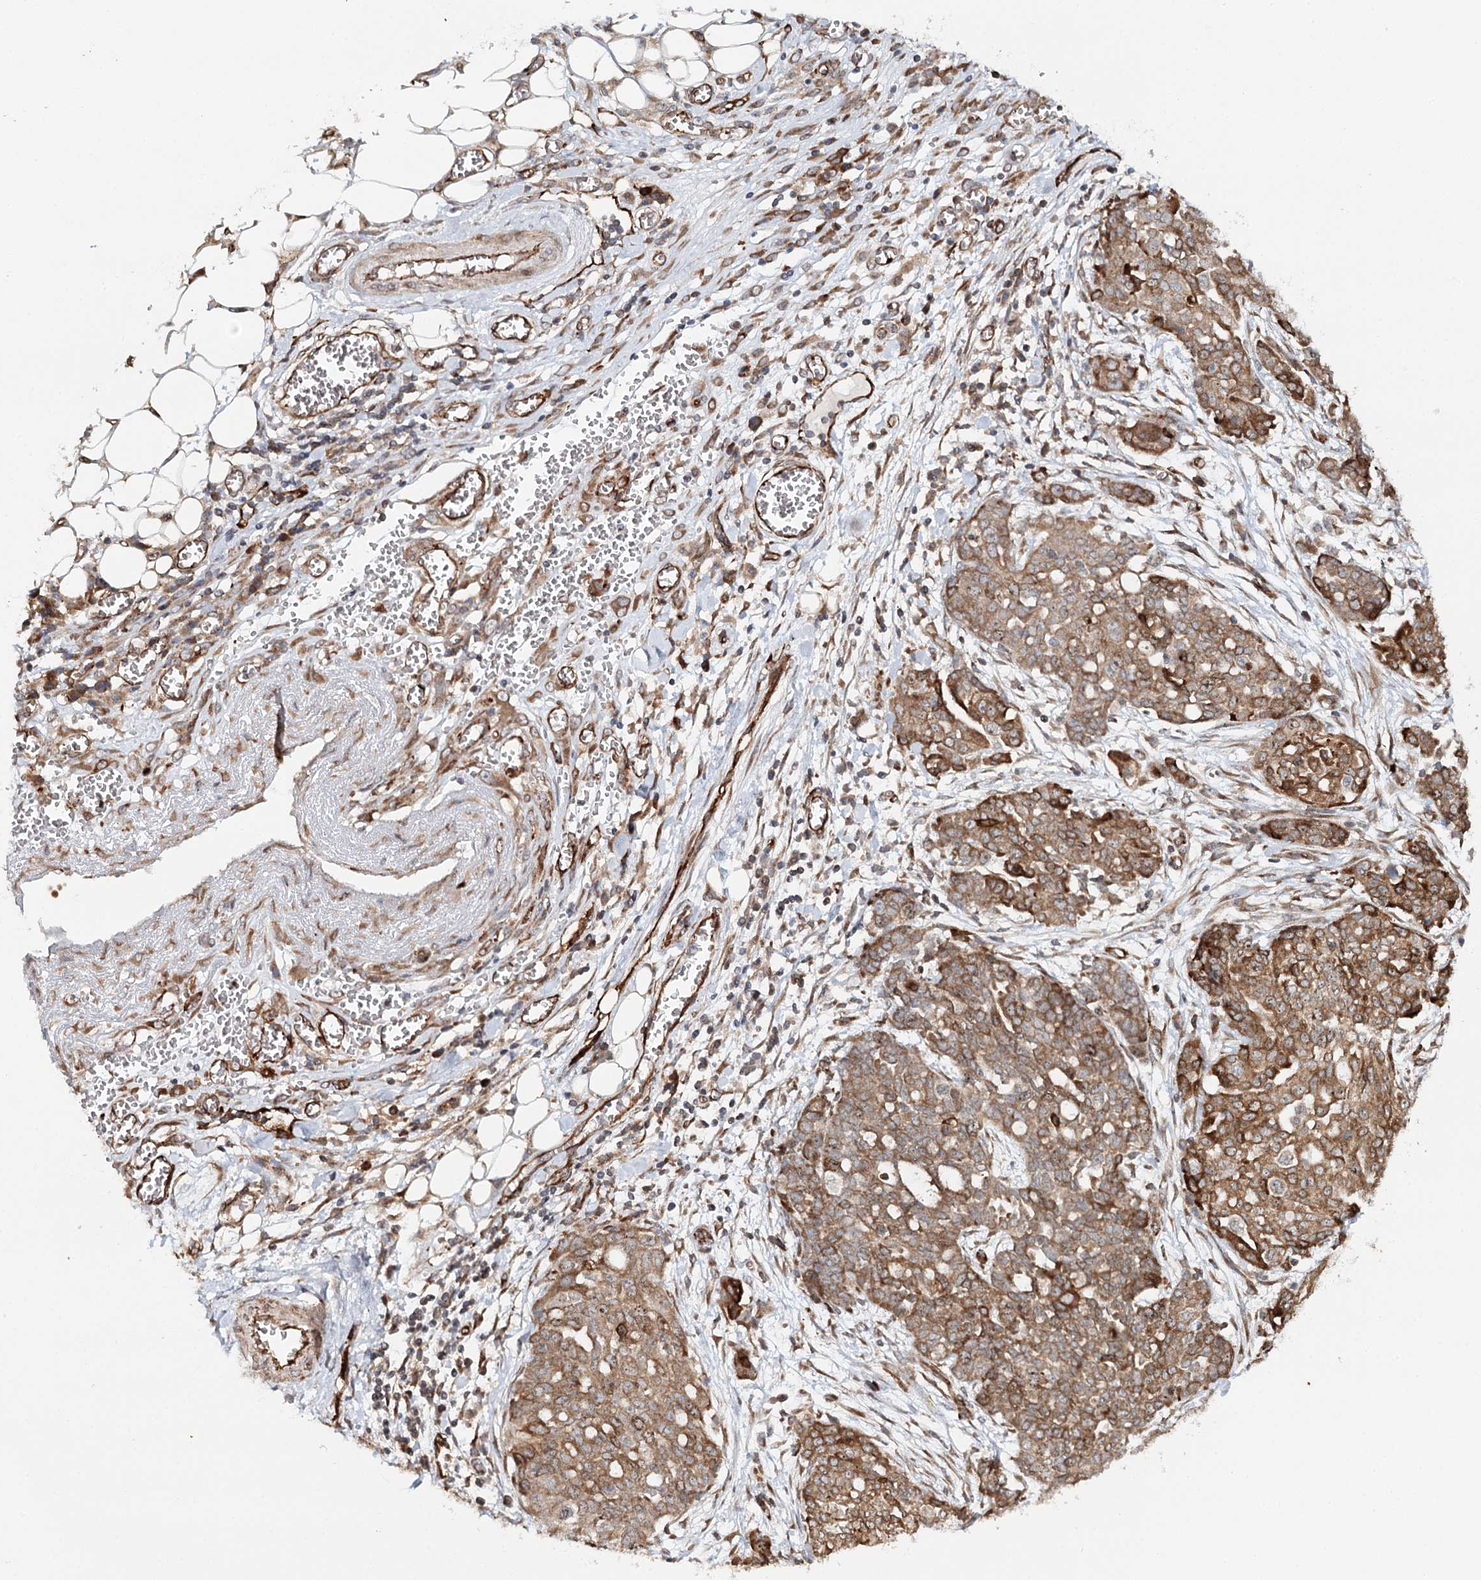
{"staining": {"intensity": "moderate", "quantity": ">75%", "location": "cytoplasmic/membranous"}, "tissue": "ovarian cancer", "cell_type": "Tumor cells", "image_type": "cancer", "snomed": [{"axis": "morphology", "description": "Cystadenocarcinoma, serous, NOS"}, {"axis": "topography", "description": "Soft tissue"}, {"axis": "topography", "description": "Ovary"}], "caption": "Immunohistochemistry image of ovarian cancer (serous cystadenocarcinoma) stained for a protein (brown), which exhibits medium levels of moderate cytoplasmic/membranous staining in approximately >75% of tumor cells.", "gene": "MKNK1", "patient": {"sex": "female", "age": 57}}